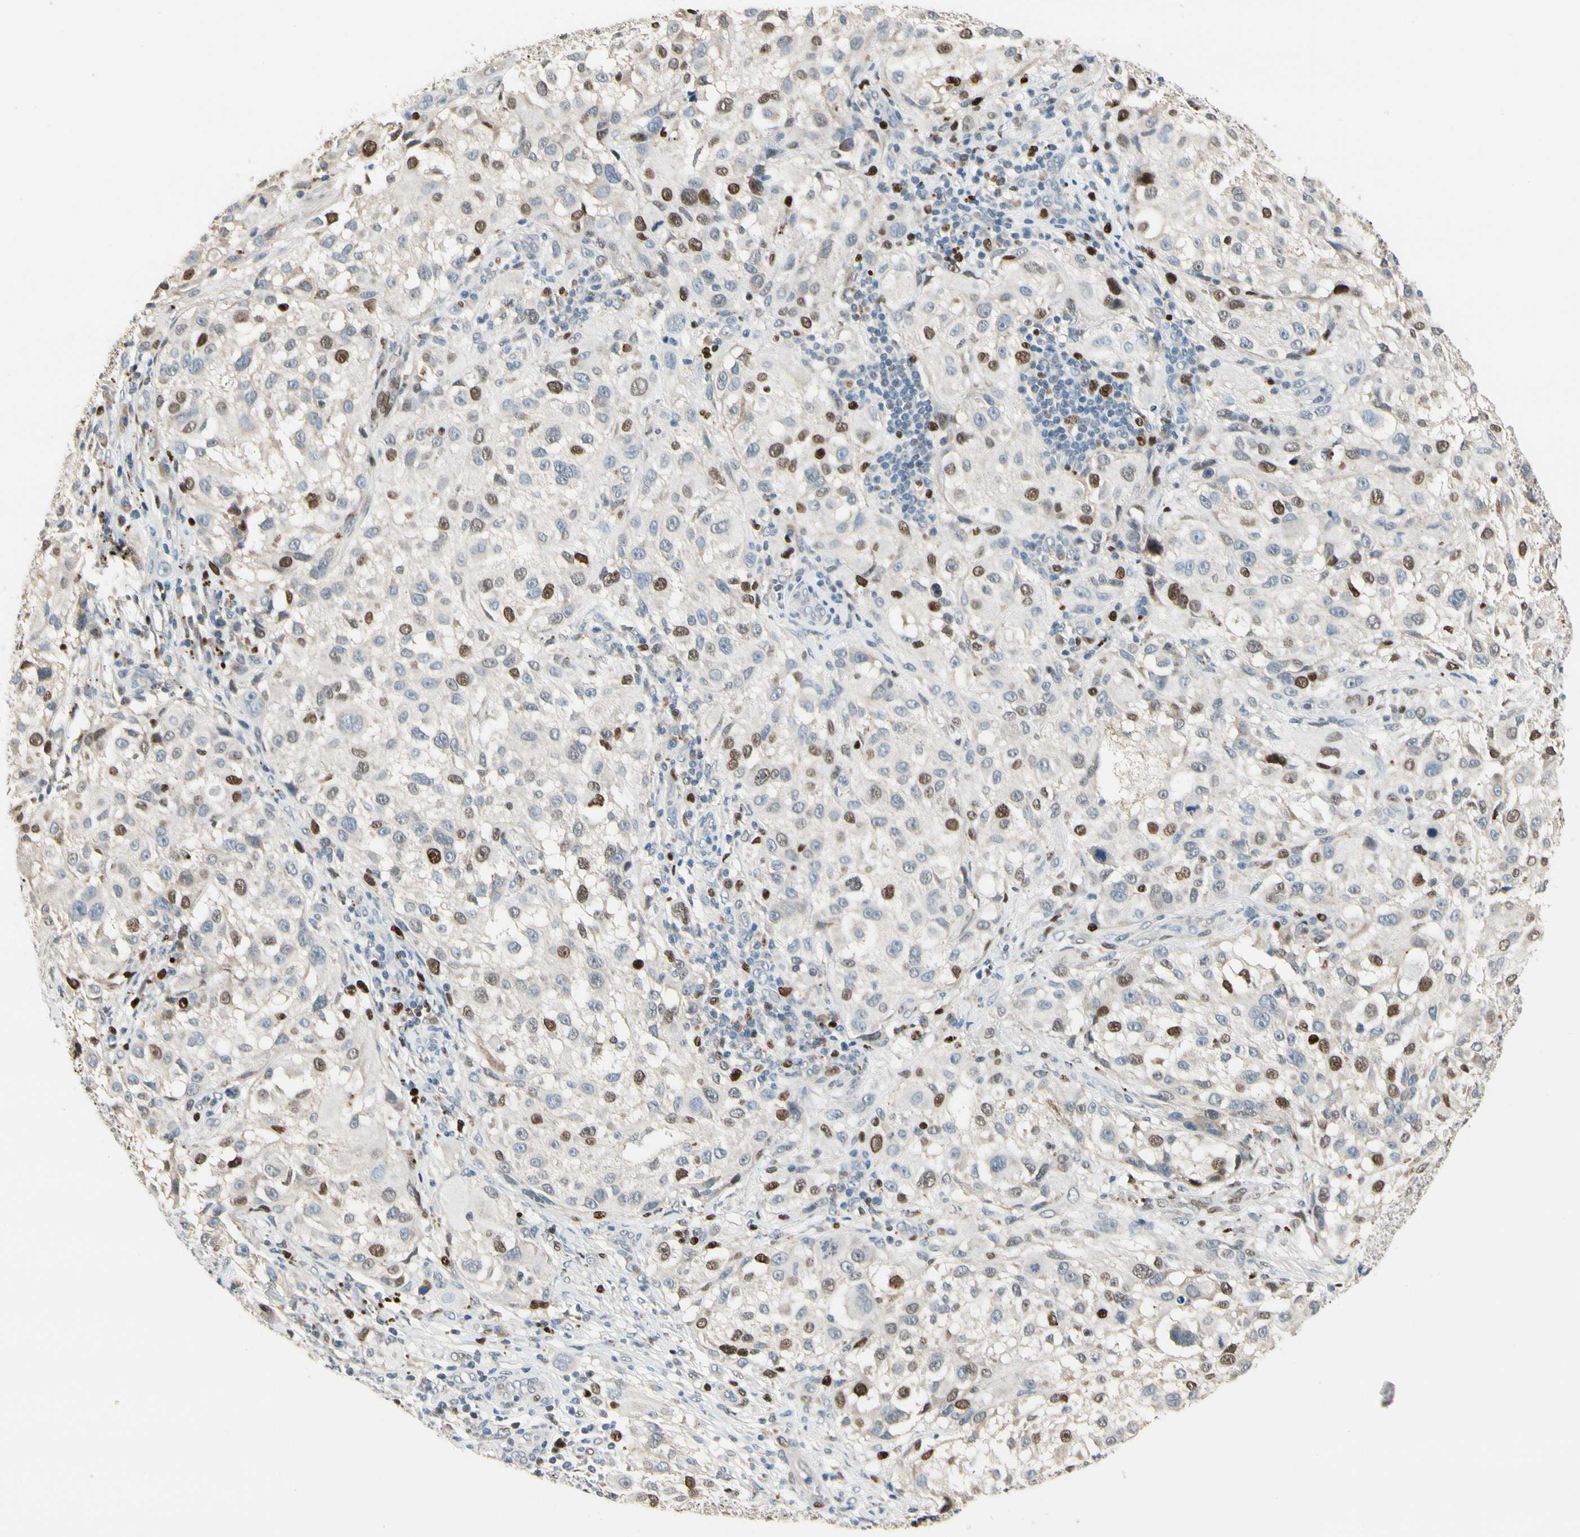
{"staining": {"intensity": "moderate", "quantity": "<25%", "location": "nuclear"}, "tissue": "melanoma", "cell_type": "Tumor cells", "image_type": "cancer", "snomed": [{"axis": "morphology", "description": "Necrosis, NOS"}, {"axis": "morphology", "description": "Malignant melanoma, NOS"}, {"axis": "topography", "description": "Skin"}], "caption": "Protein analysis of malignant melanoma tissue exhibits moderate nuclear expression in about <25% of tumor cells.", "gene": "ZKSCAN4", "patient": {"sex": "female", "age": 87}}